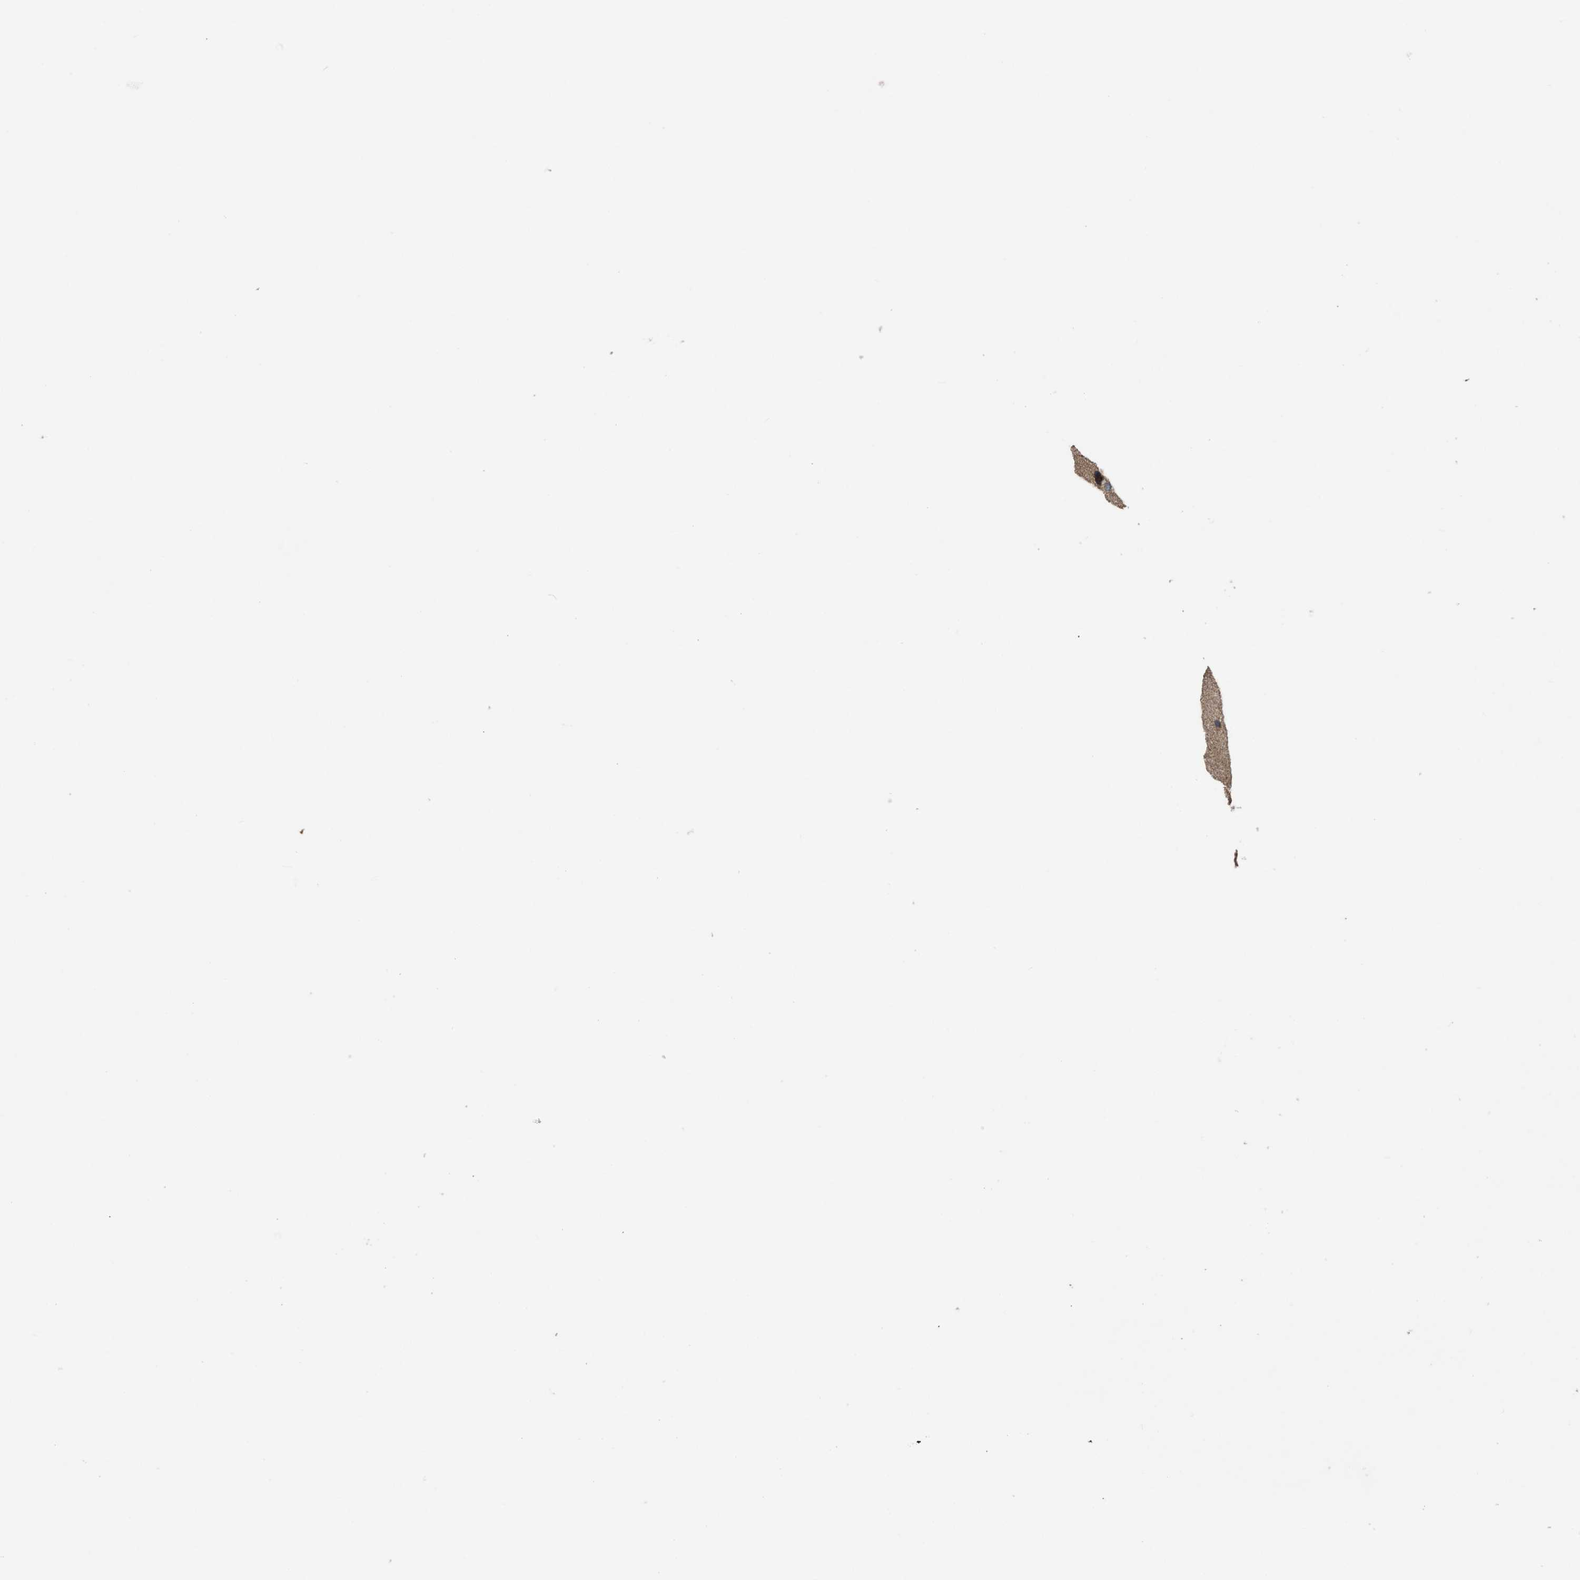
{"staining": {"intensity": "weak", "quantity": "<25%", "location": "cytoplasmic/membranous"}, "tissue": "glioma", "cell_type": "Tumor cells", "image_type": "cancer", "snomed": [{"axis": "morphology", "description": "Glioma, malignant, High grade"}, {"axis": "topography", "description": "Brain"}], "caption": "Immunohistochemistry of glioma reveals no positivity in tumor cells. (DAB immunohistochemistry with hematoxylin counter stain).", "gene": "SLC4A11", "patient": {"sex": "male", "age": 72}}